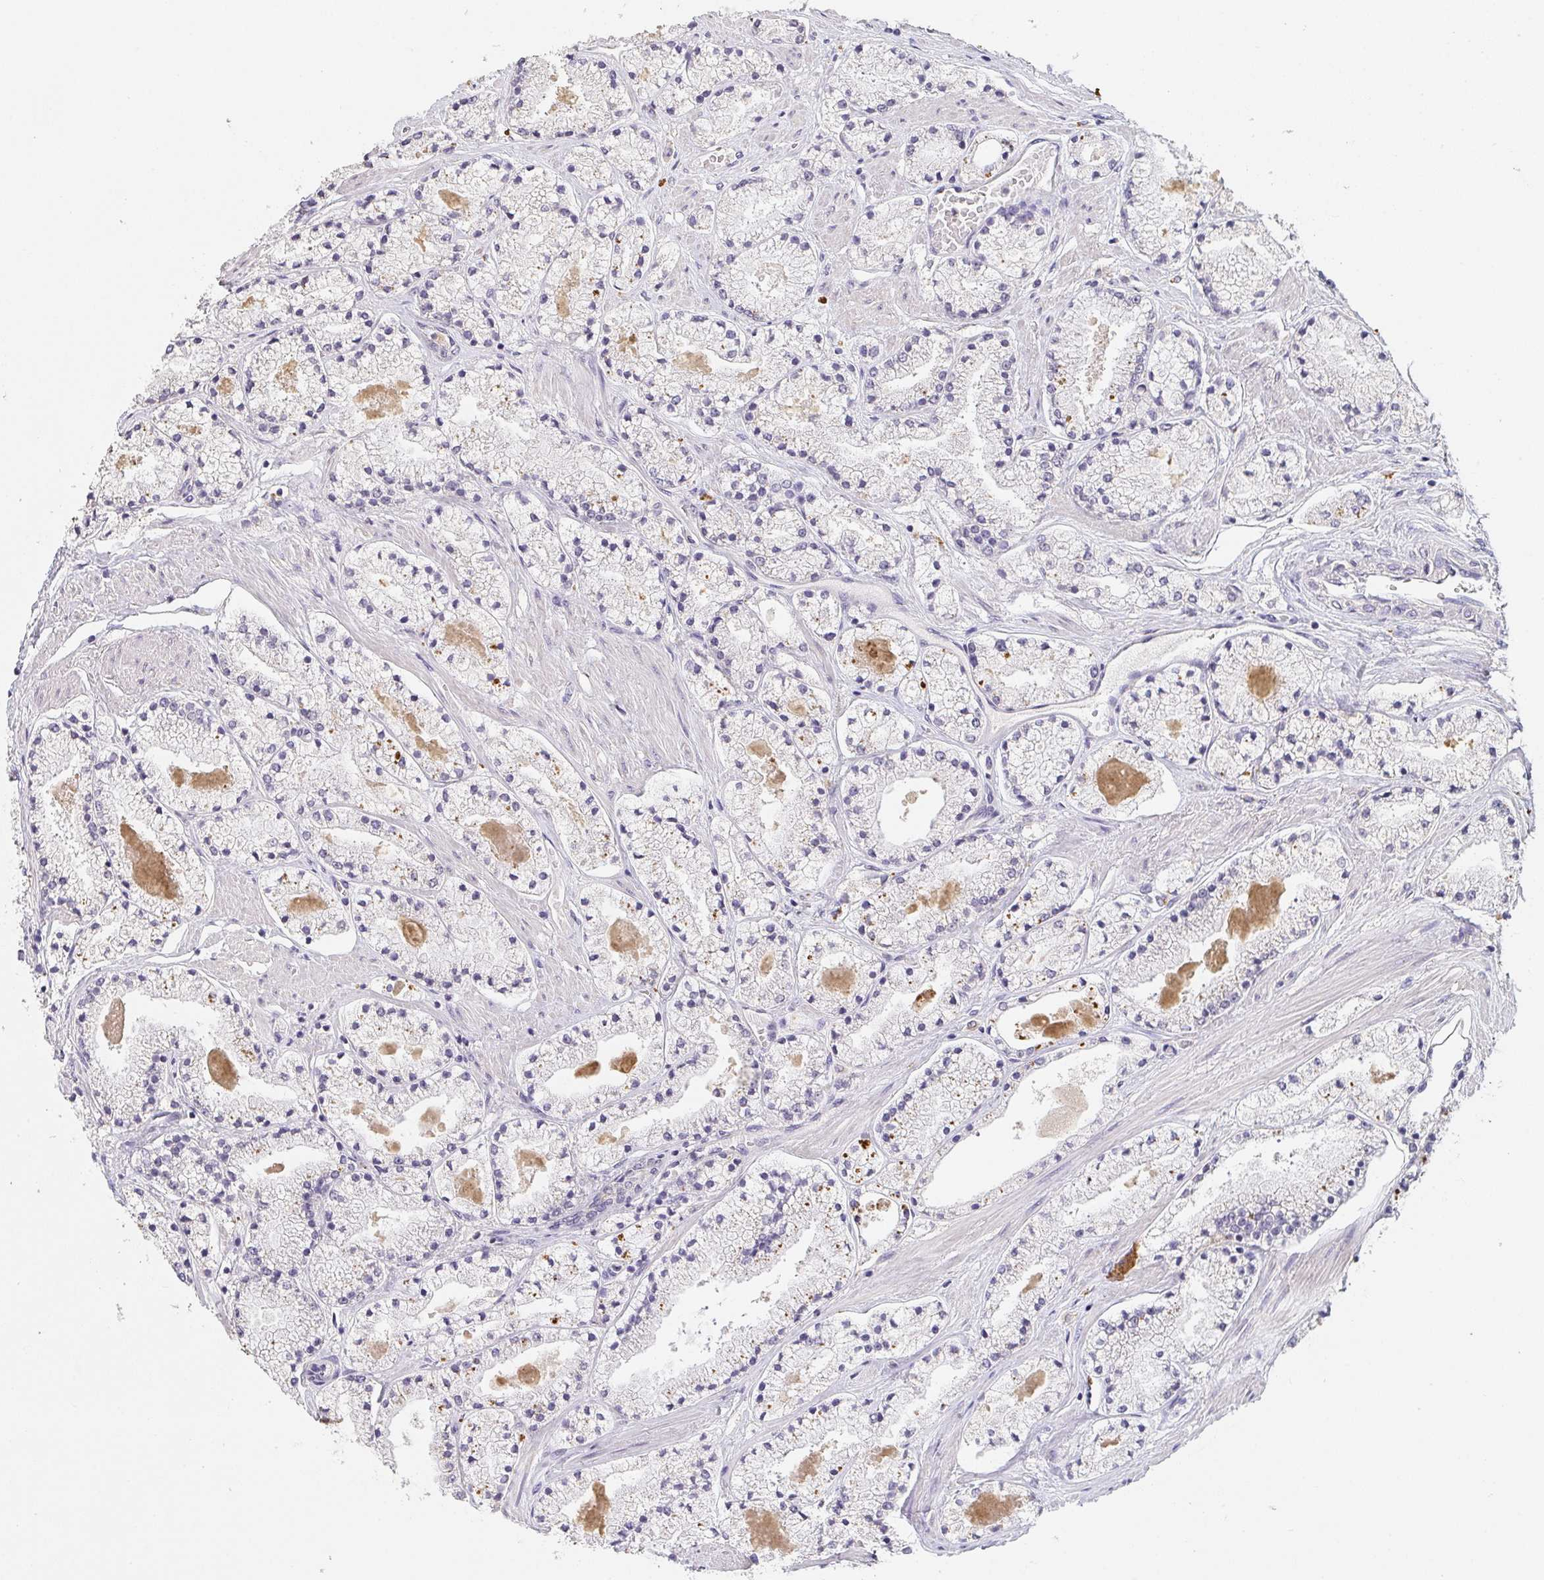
{"staining": {"intensity": "negative", "quantity": "none", "location": "none"}, "tissue": "prostate cancer", "cell_type": "Tumor cells", "image_type": "cancer", "snomed": [{"axis": "morphology", "description": "Adenocarcinoma, High grade"}, {"axis": "topography", "description": "Prostate"}], "caption": "The photomicrograph shows no staining of tumor cells in prostate cancer.", "gene": "TMEM219", "patient": {"sex": "male", "age": 63}}